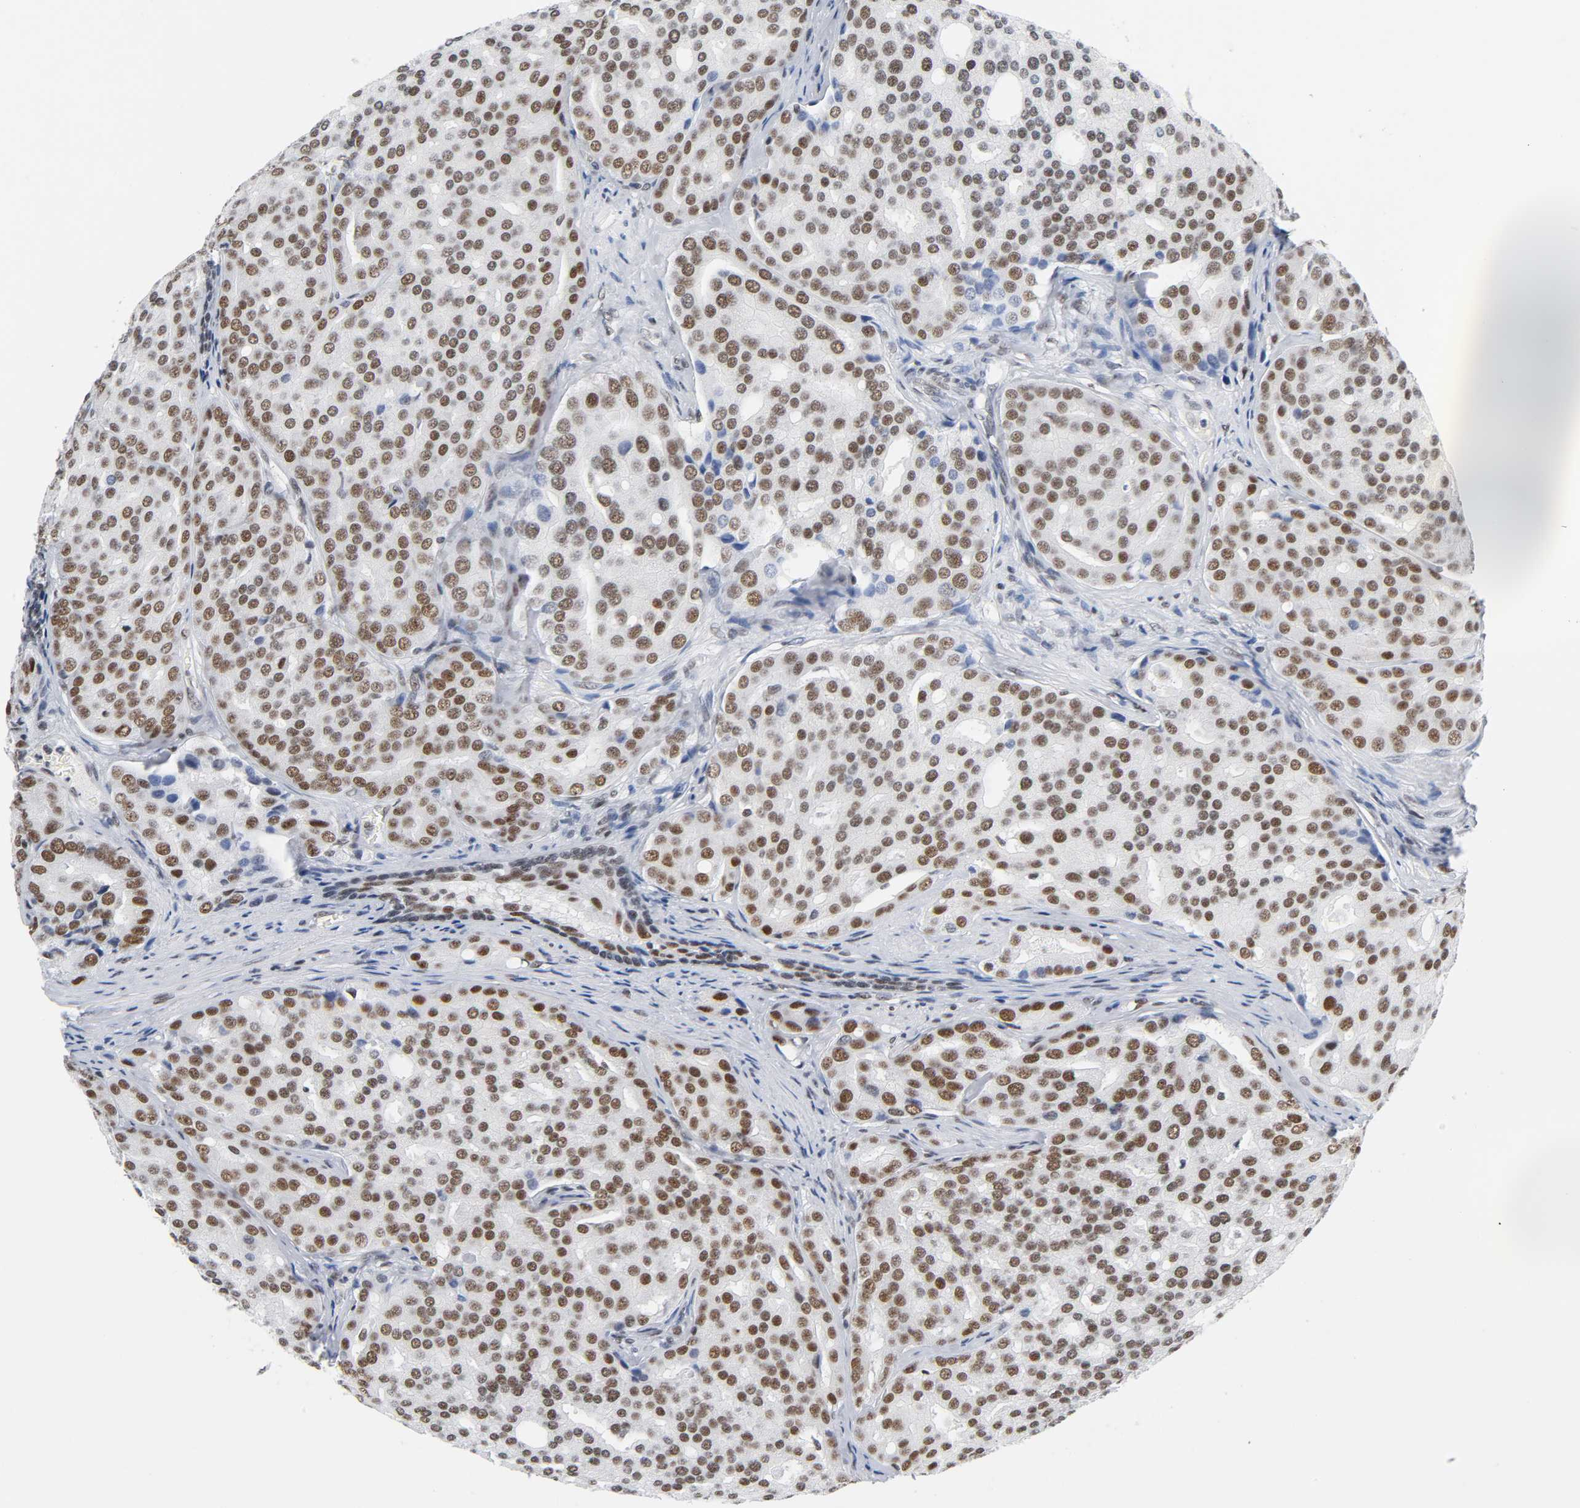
{"staining": {"intensity": "moderate", "quantity": ">75%", "location": "nuclear"}, "tissue": "prostate cancer", "cell_type": "Tumor cells", "image_type": "cancer", "snomed": [{"axis": "morphology", "description": "Adenocarcinoma, High grade"}, {"axis": "topography", "description": "Prostate"}], "caption": "Protein expression analysis of human adenocarcinoma (high-grade) (prostate) reveals moderate nuclear staining in about >75% of tumor cells. (Stains: DAB in brown, nuclei in blue, Microscopy: brightfield microscopy at high magnification).", "gene": "CSTF2", "patient": {"sex": "male", "age": 64}}